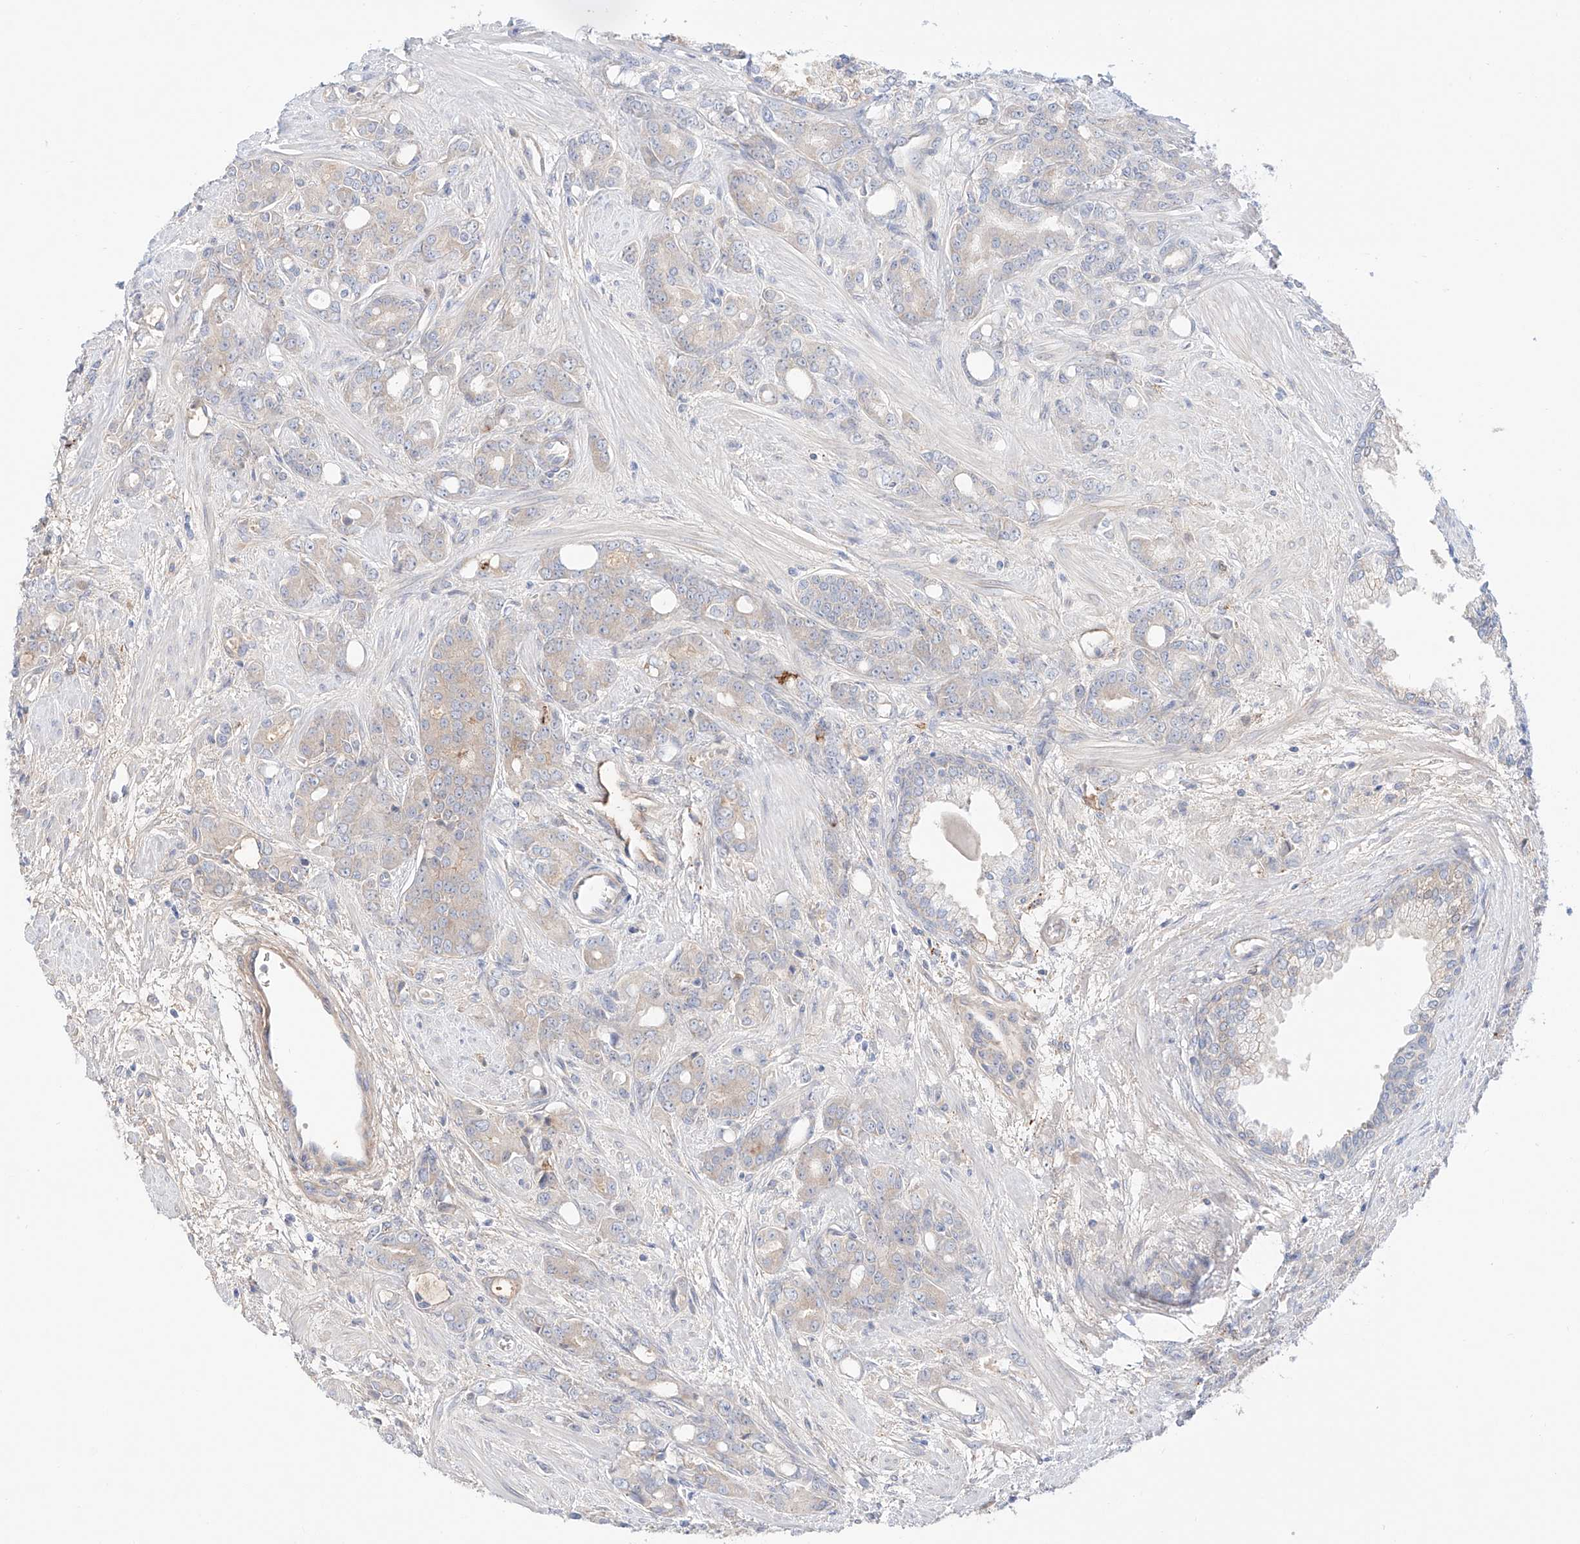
{"staining": {"intensity": "weak", "quantity": "<25%", "location": "cytoplasmic/membranous"}, "tissue": "prostate cancer", "cell_type": "Tumor cells", "image_type": "cancer", "snomed": [{"axis": "morphology", "description": "Adenocarcinoma, High grade"}, {"axis": "topography", "description": "Prostate"}], "caption": "A high-resolution histopathology image shows IHC staining of prostate cancer (high-grade adenocarcinoma), which shows no significant staining in tumor cells.", "gene": "PGGT1B", "patient": {"sex": "male", "age": 62}}